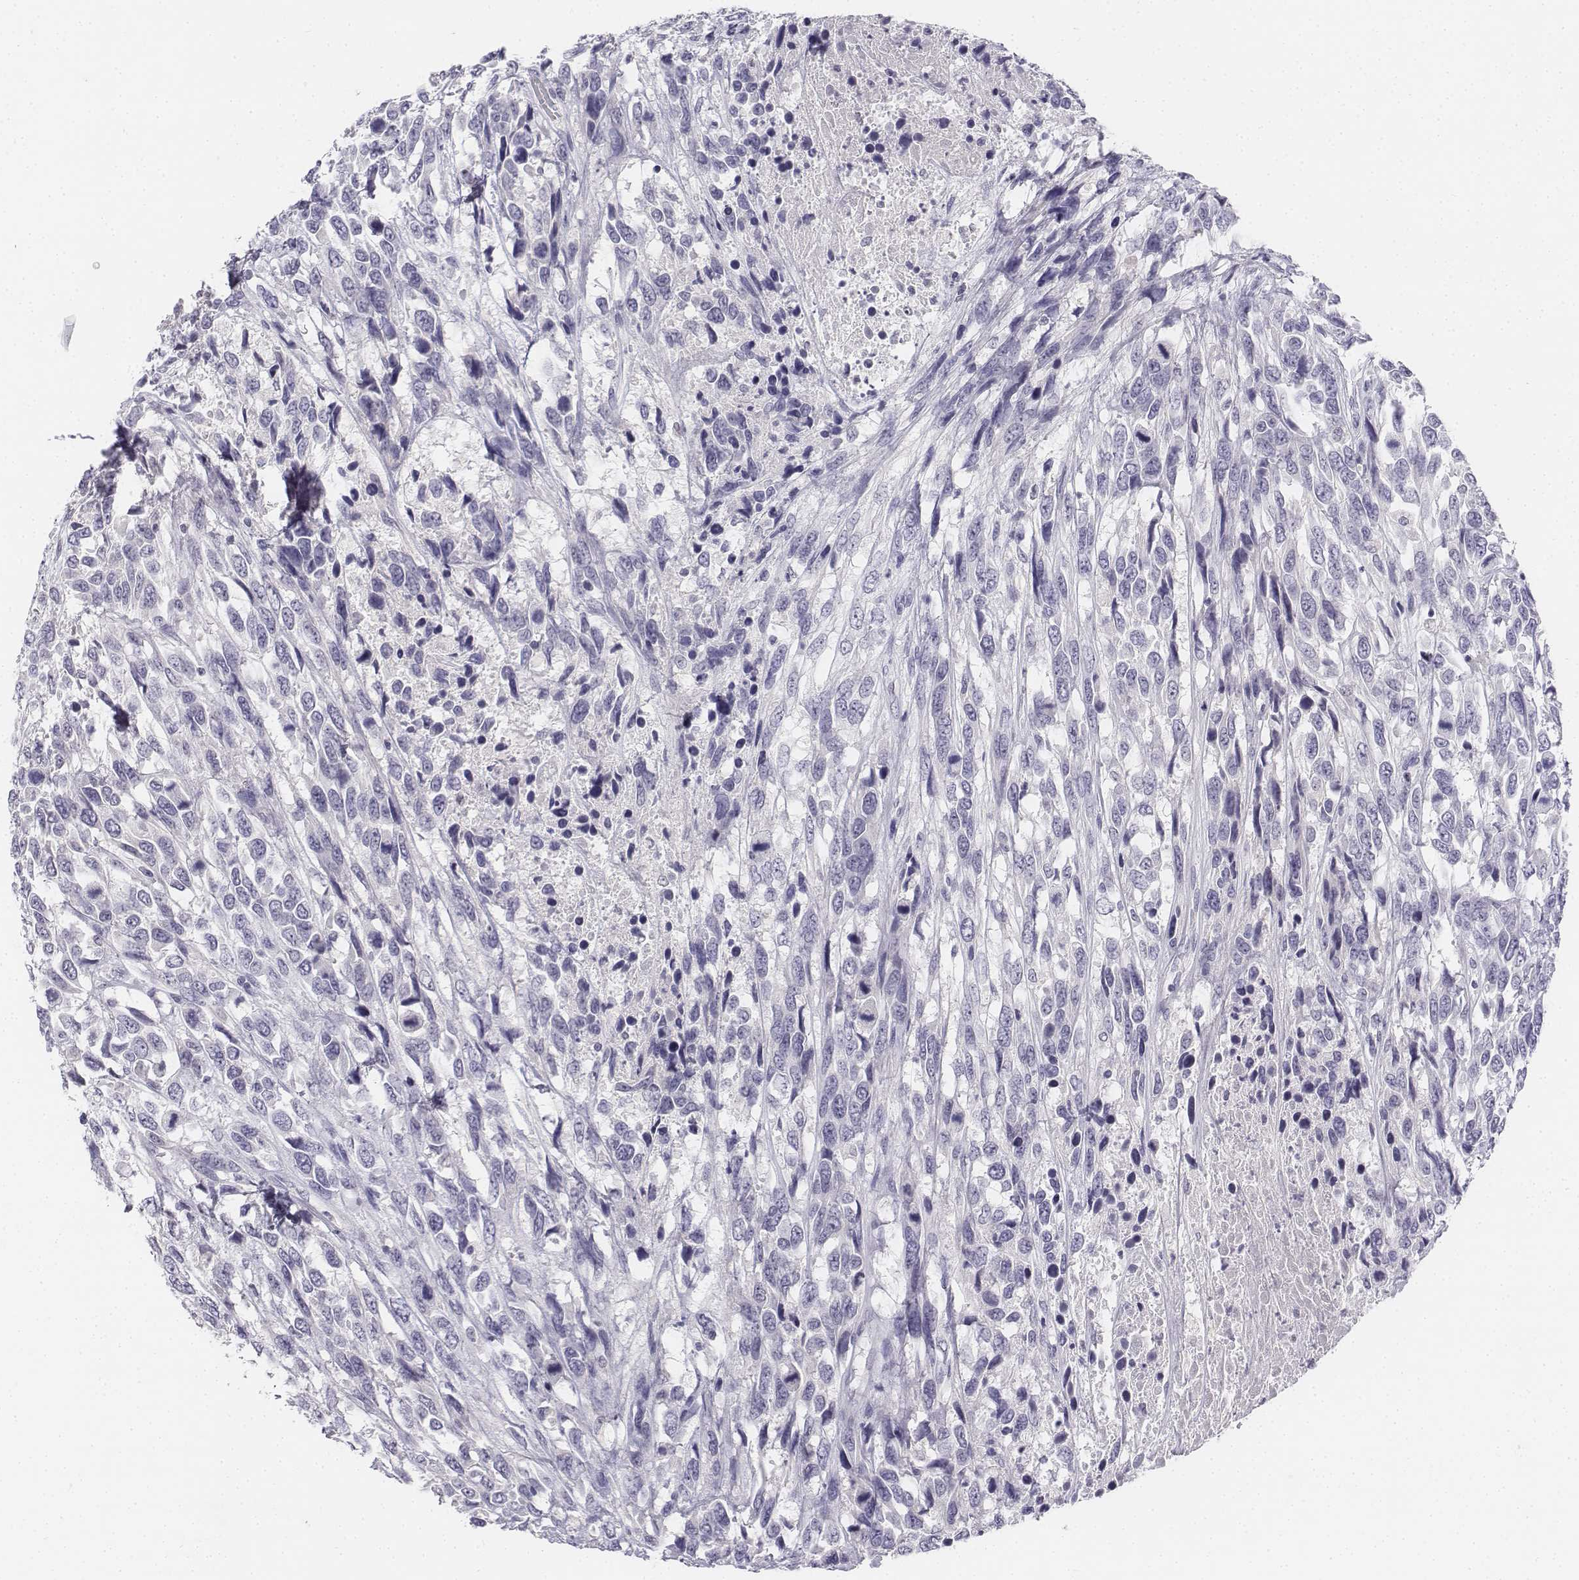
{"staining": {"intensity": "negative", "quantity": "none", "location": "none"}, "tissue": "urothelial cancer", "cell_type": "Tumor cells", "image_type": "cancer", "snomed": [{"axis": "morphology", "description": "Urothelial carcinoma, High grade"}, {"axis": "topography", "description": "Urinary bladder"}], "caption": "IHC histopathology image of neoplastic tissue: human urothelial cancer stained with DAB shows no significant protein staining in tumor cells.", "gene": "UCN2", "patient": {"sex": "female", "age": 70}}